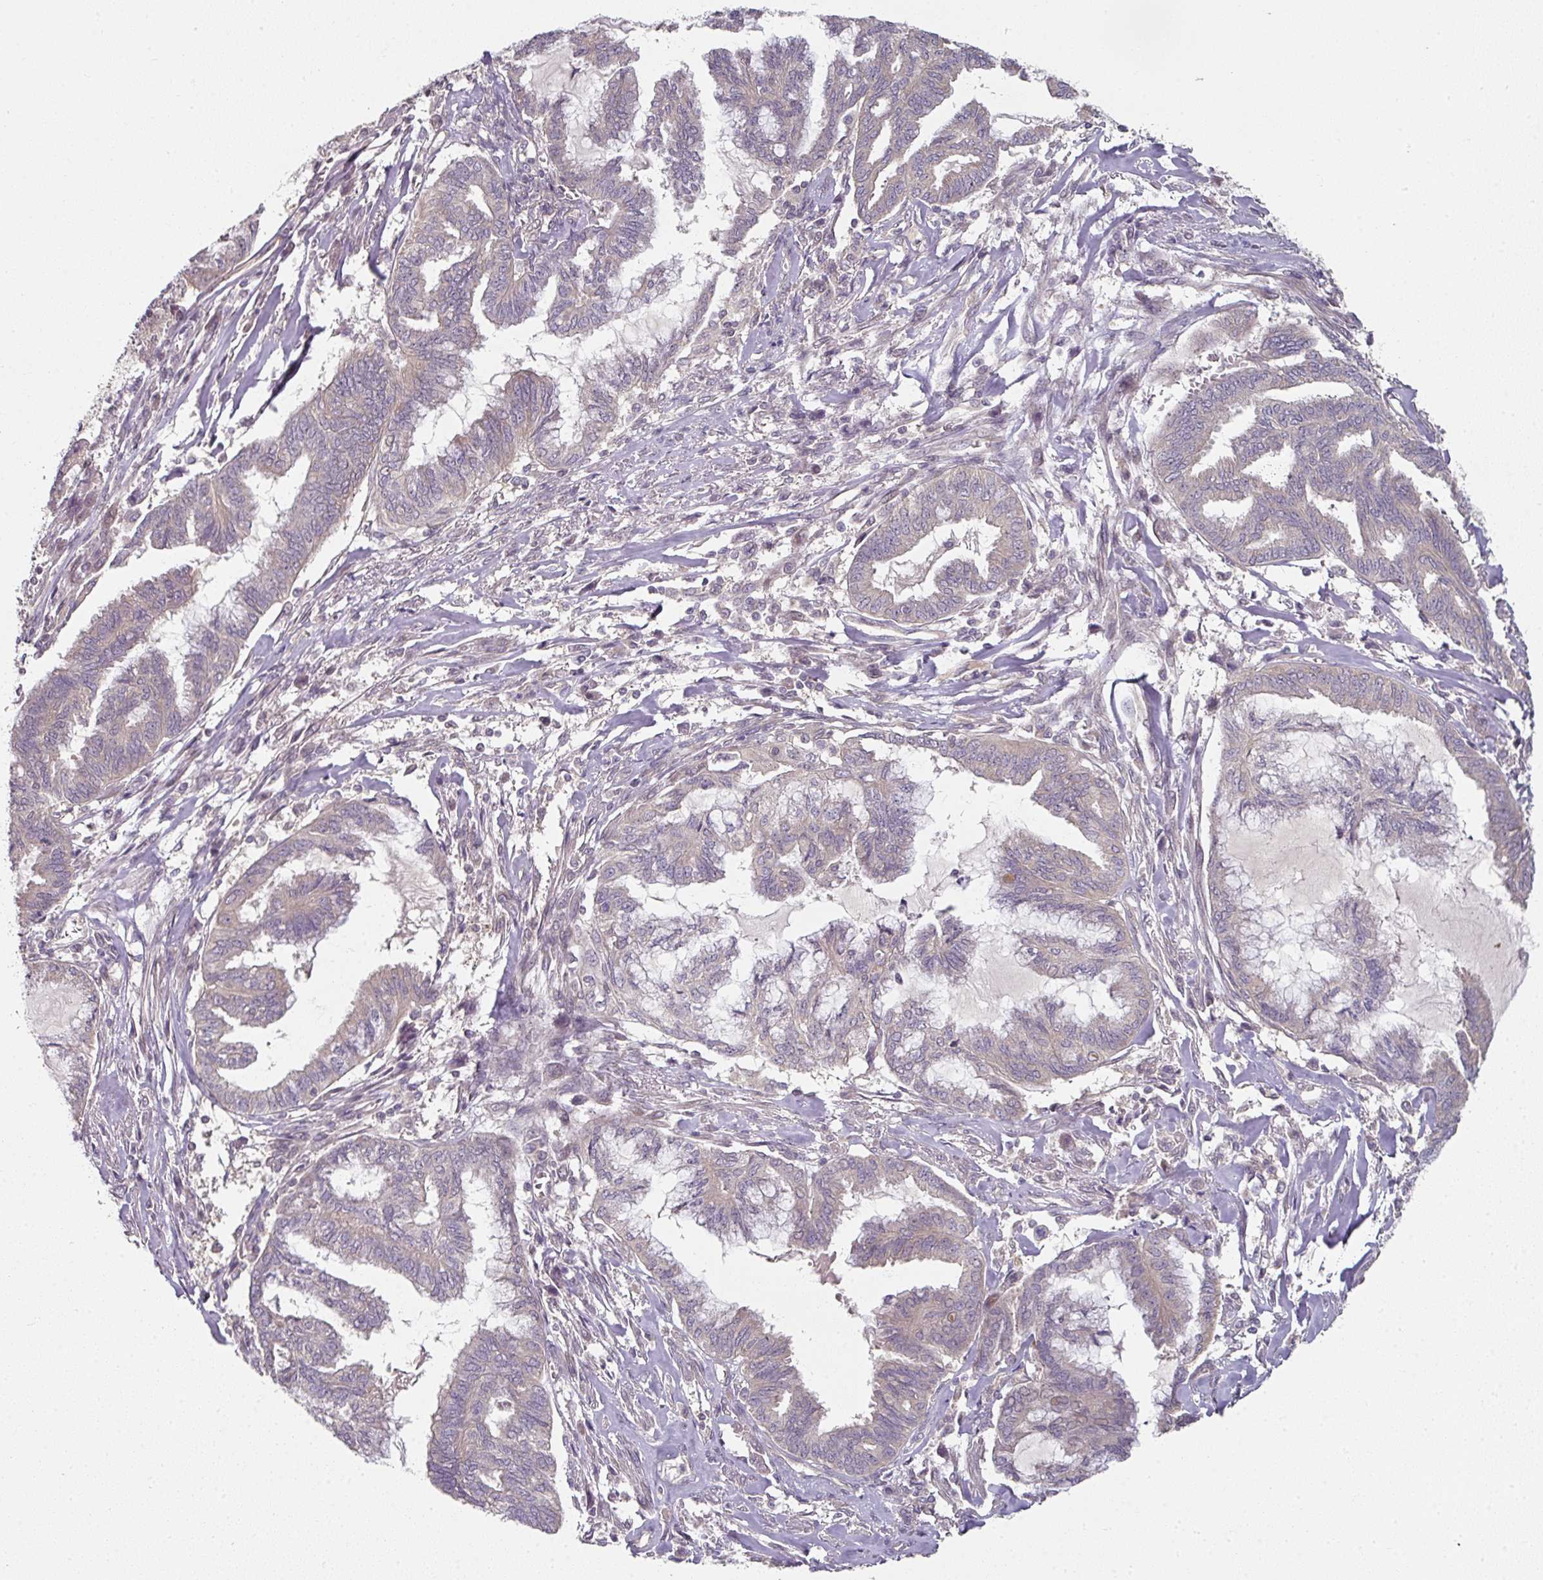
{"staining": {"intensity": "negative", "quantity": "none", "location": "none"}, "tissue": "endometrial cancer", "cell_type": "Tumor cells", "image_type": "cancer", "snomed": [{"axis": "morphology", "description": "Adenocarcinoma, NOS"}, {"axis": "topography", "description": "Endometrium"}], "caption": "The histopathology image reveals no staining of tumor cells in endometrial cancer (adenocarcinoma). The staining was performed using DAB to visualize the protein expression in brown, while the nuclei were stained in blue with hematoxylin (Magnification: 20x).", "gene": "MAP2K2", "patient": {"sex": "female", "age": 86}}